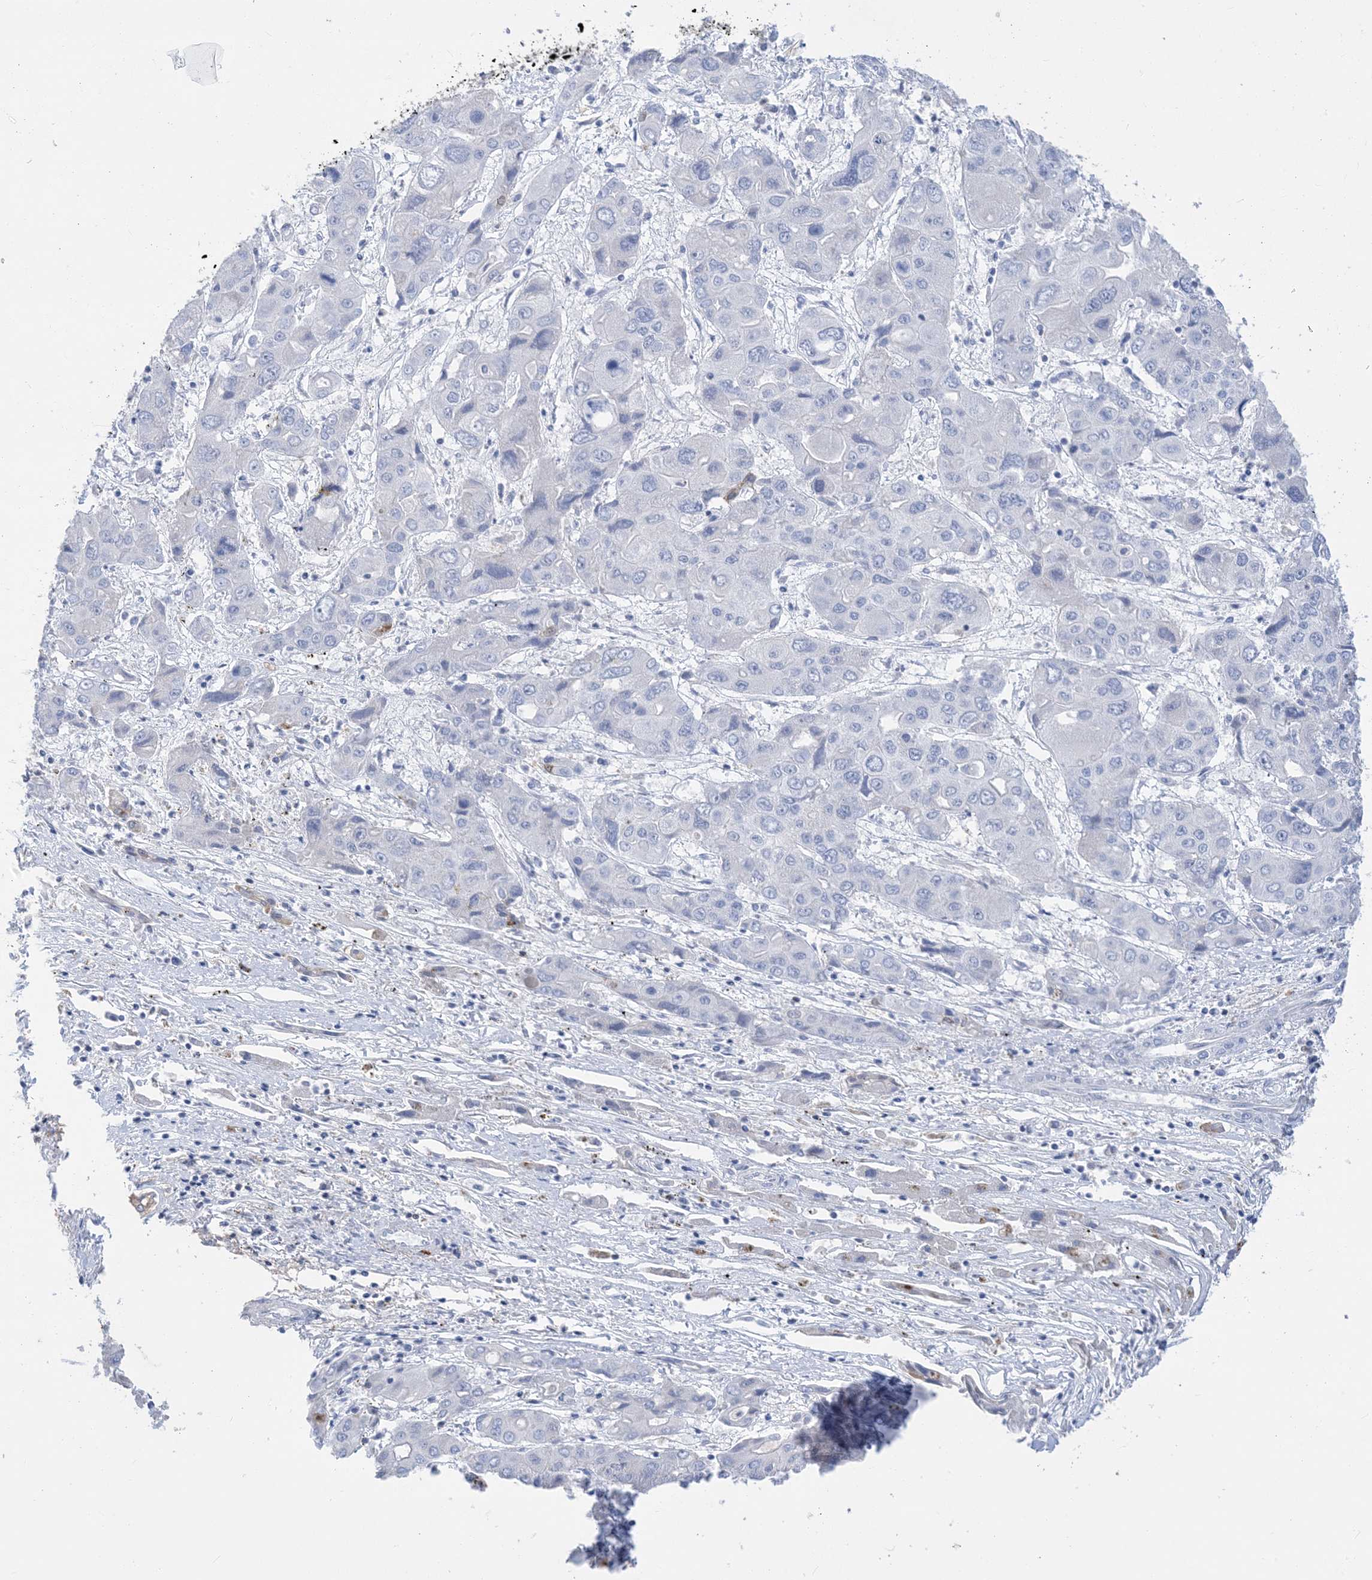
{"staining": {"intensity": "negative", "quantity": "none", "location": "none"}, "tissue": "liver cancer", "cell_type": "Tumor cells", "image_type": "cancer", "snomed": [{"axis": "morphology", "description": "Cholangiocarcinoma"}, {"axis": "topography", "description": "Liver"}], "caption": "Immunohistochemical staining of liver cholangiocarcinoma displays no significant expression in tumor cells. The staining was performed using DAB to visualize the protein expression in brown, while the nuclei were stained in blue with hematoxylin (Magnification: 20x).", "gene": "SH3YL1", "patient": {"sex": "male", "age": 67}}